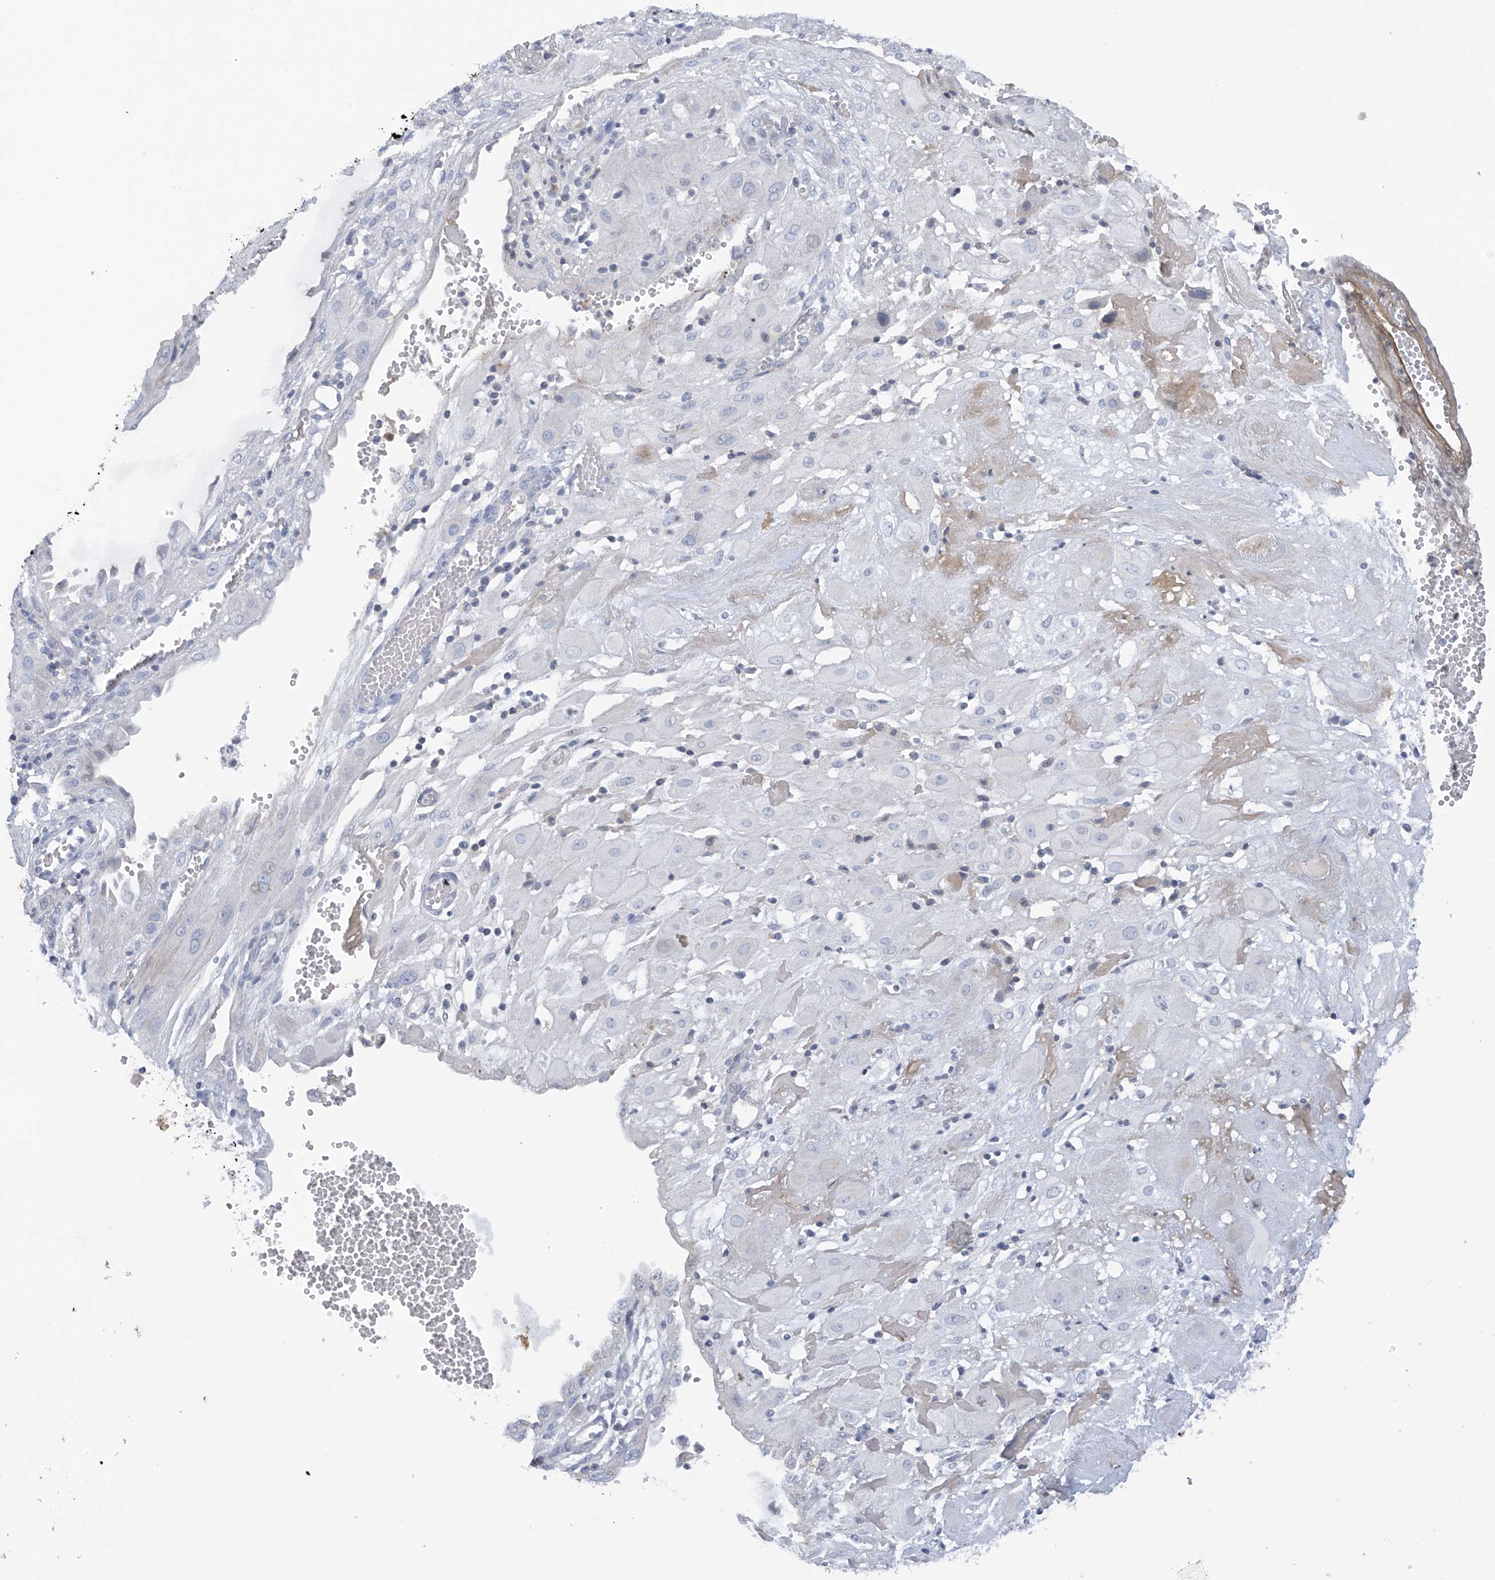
{"staining": {"intensity": "negative", "quantity": "none", "location": "none"}, "tissue": "cervical cancer", "cell_type": "Tumor cells", "image_type": "cancer", "snomed": [{"axis": "morphology", "description": "Squamous cell carcinoma, NOS"}, {"axis": "topography", "description": "Cervix"}], "caption": "A high-resolution micrograph shows immunohistochemistry (IHC) staining of squamous cell carcinoma (cervical), which displays no significant expression in tumor cells.", "gene": "SLCO4A1", "patient": {"sex": "female", "age": 34}}